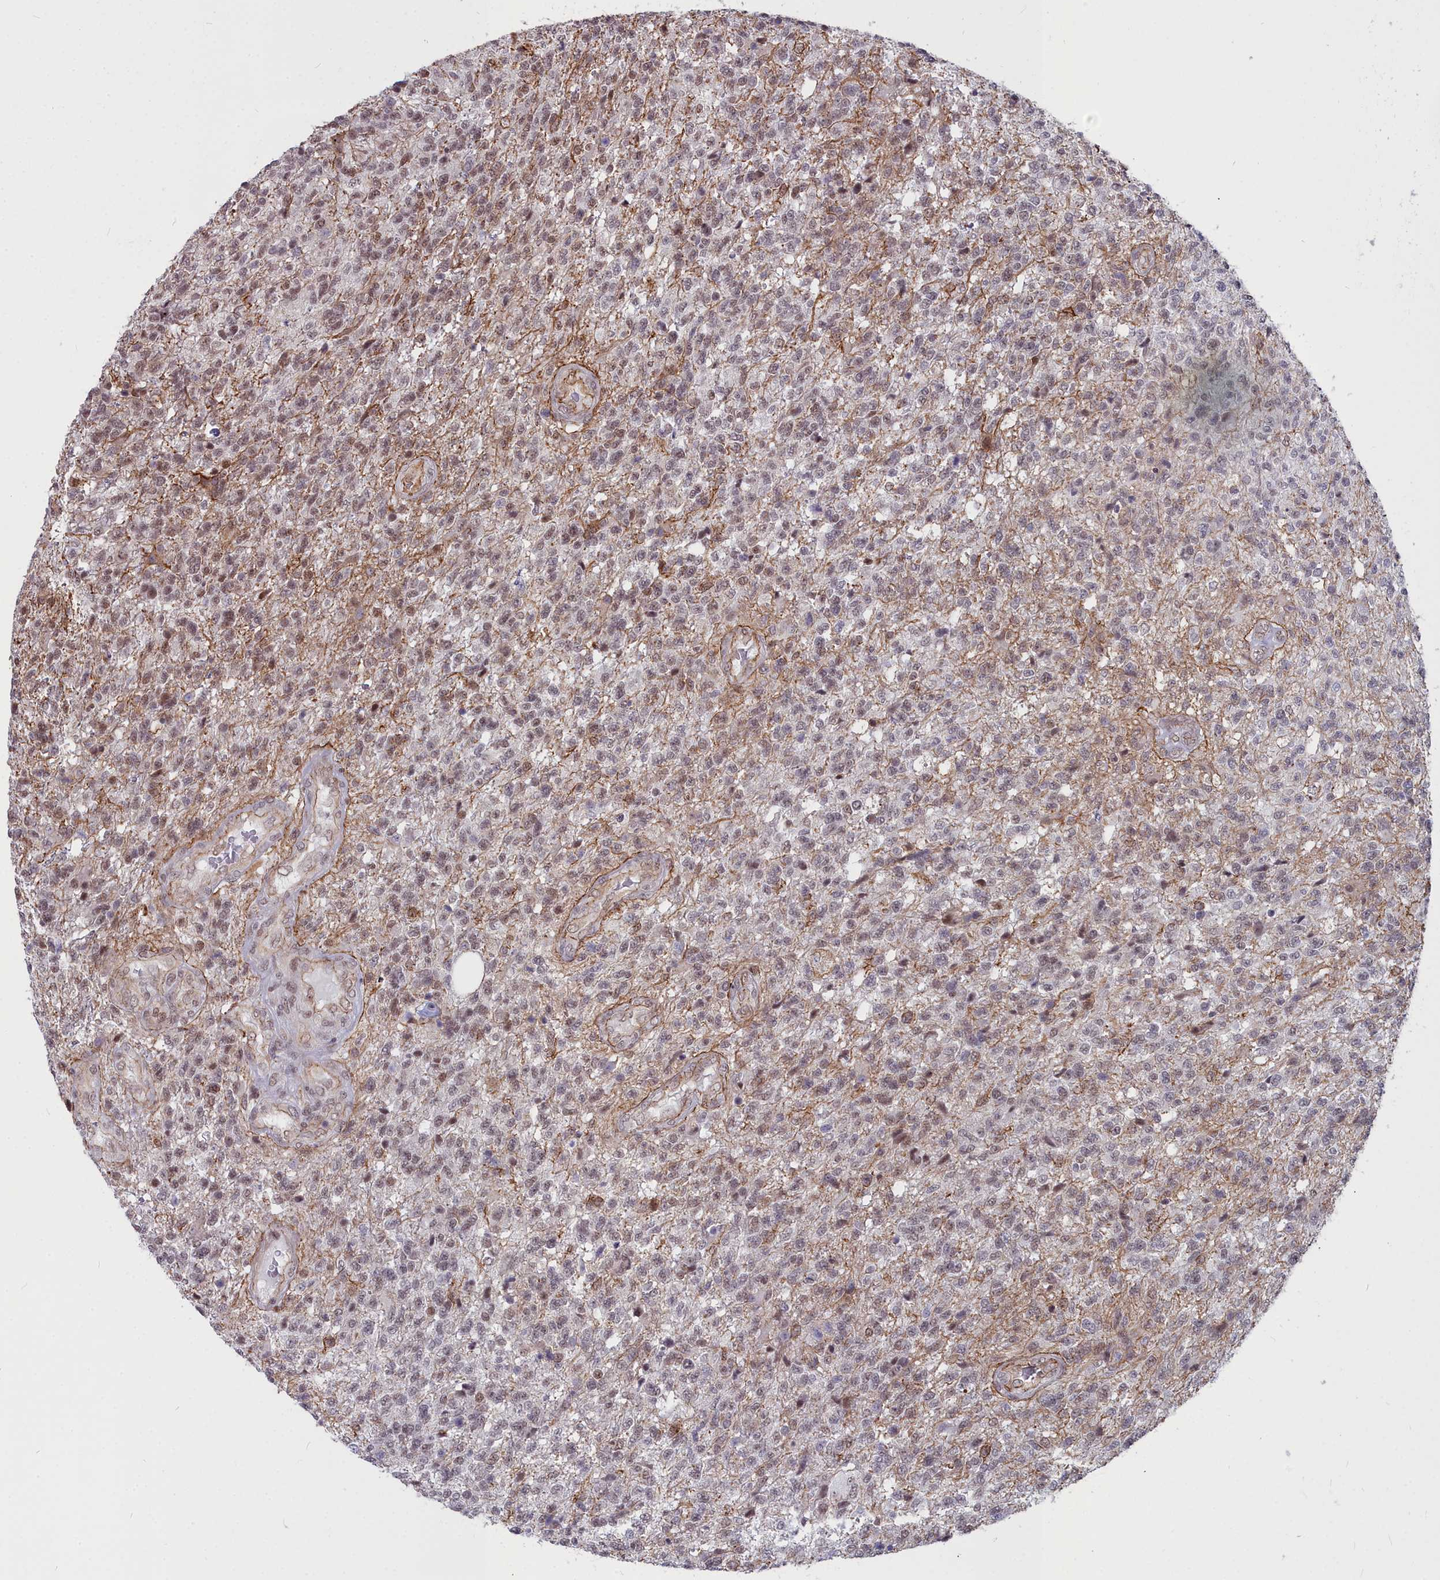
{"staining": {"intensity": "weak", "quantity": "<25%", "location": "nuclear"}, "tissue": "glioma", "cell_type": "Tumor cells", "image_type": "cancer", "snomed": [{"axis": "morphology", "description": "Glioma, malignant, High grade"}, {"axis": "topography", "description": "Brain"}], "caption": "A high-resolution micrograph shows IHC staining of malignant high-grade glioma, which displays no significant staining in tumor cells. (Stains: DAB immunohistochemistry (IHC) with hematoxylin counter stain, Microscopy: brightfield microscopy at high magnification).", "gene": "YJU2", "patient": {"sex": "male", "age": 56}}